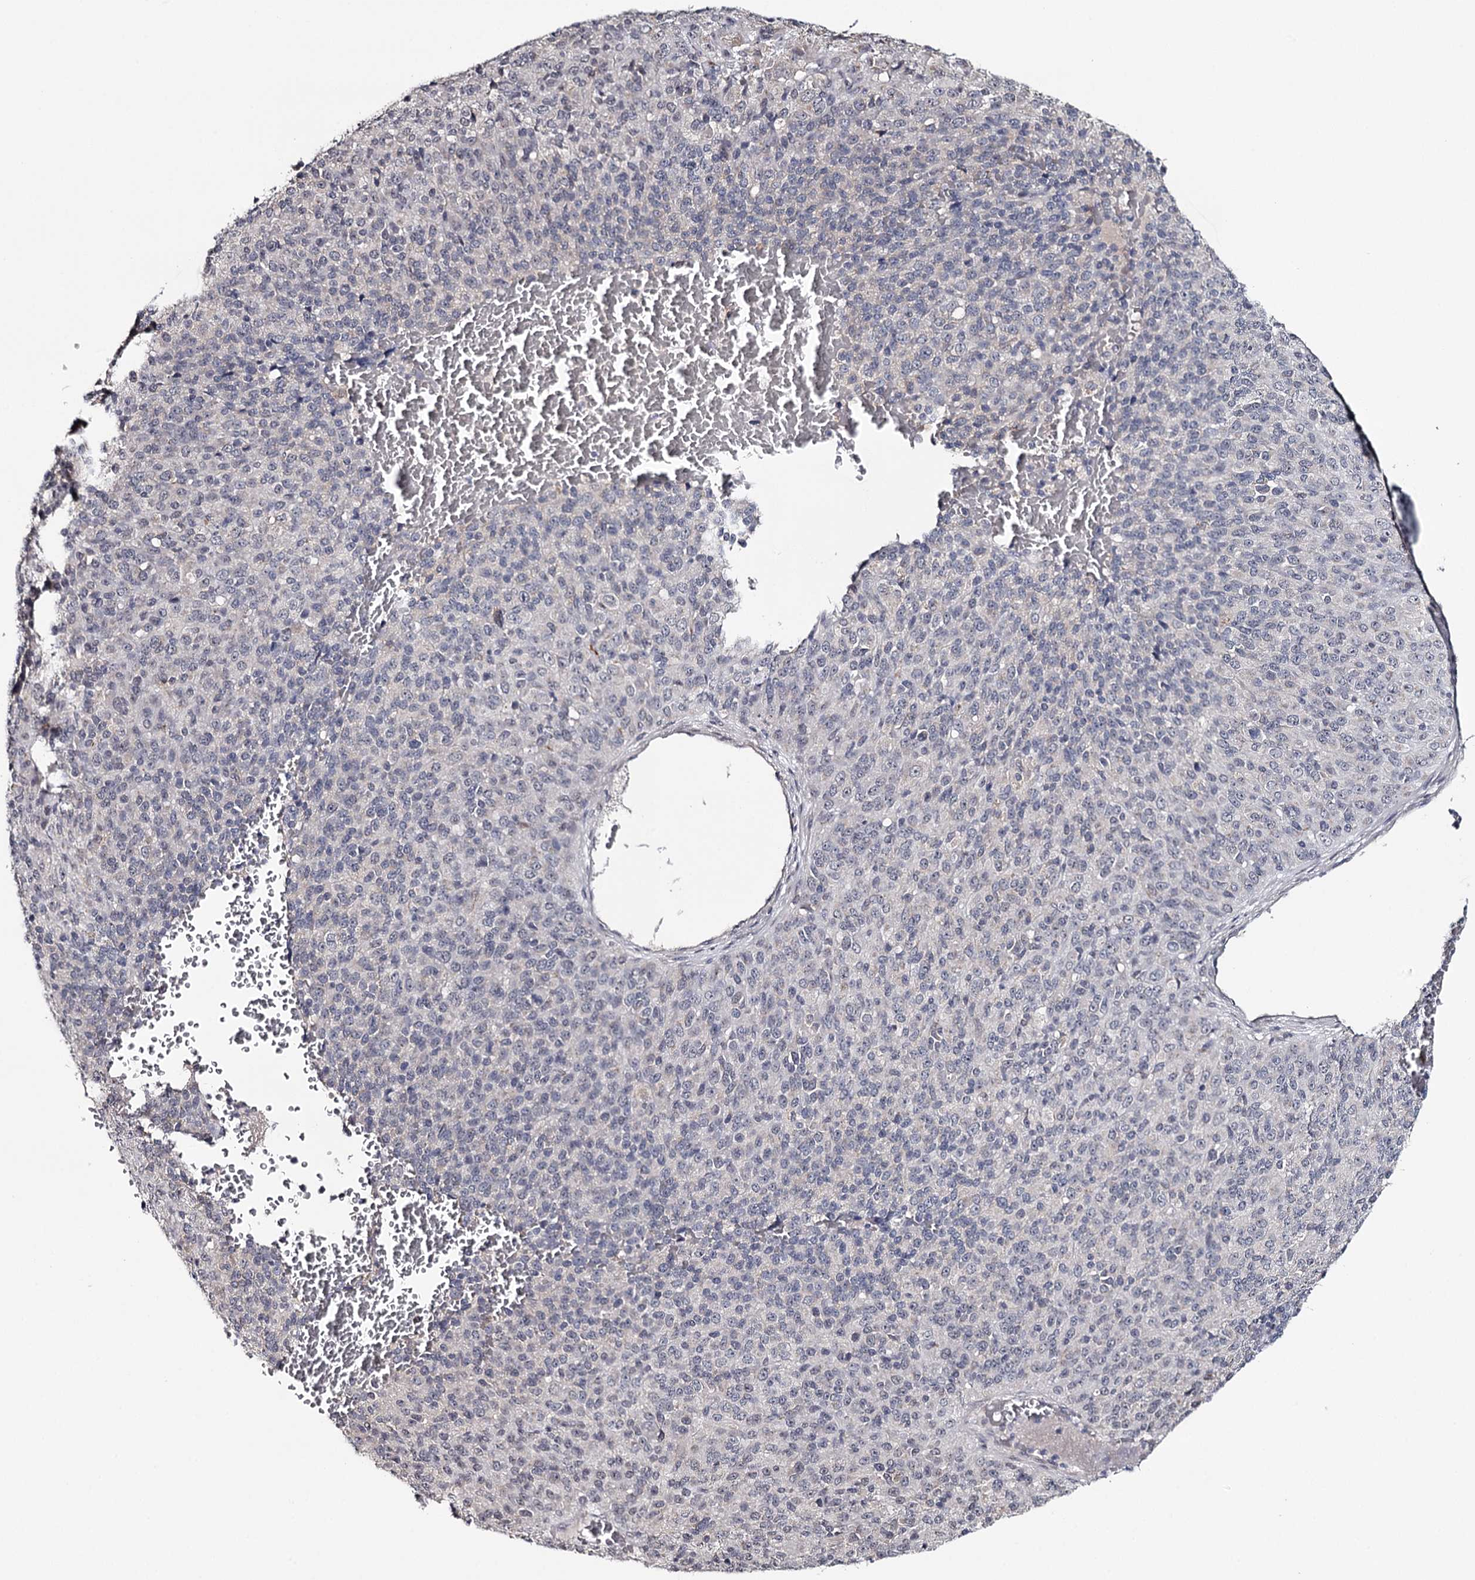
{"staining": {"intensity": "negative", "quantity": "none", "location": "none"}, "tissue": "melanoma", "cell_type": "Tumor cells", "image_type": "cancer", "snomed": [{"axis": "morphology", "description": "Malignant melanoma, Metastatic site"}, {"axis": "topography", "description": "Brain"}], "caption": "DAB immunohistochemical staining of malignant melanoma (metastatic site) shows no significant expression in tumor cells.", "gene": "GTSF1", "patient": {"sex": "female", "age": 56}}